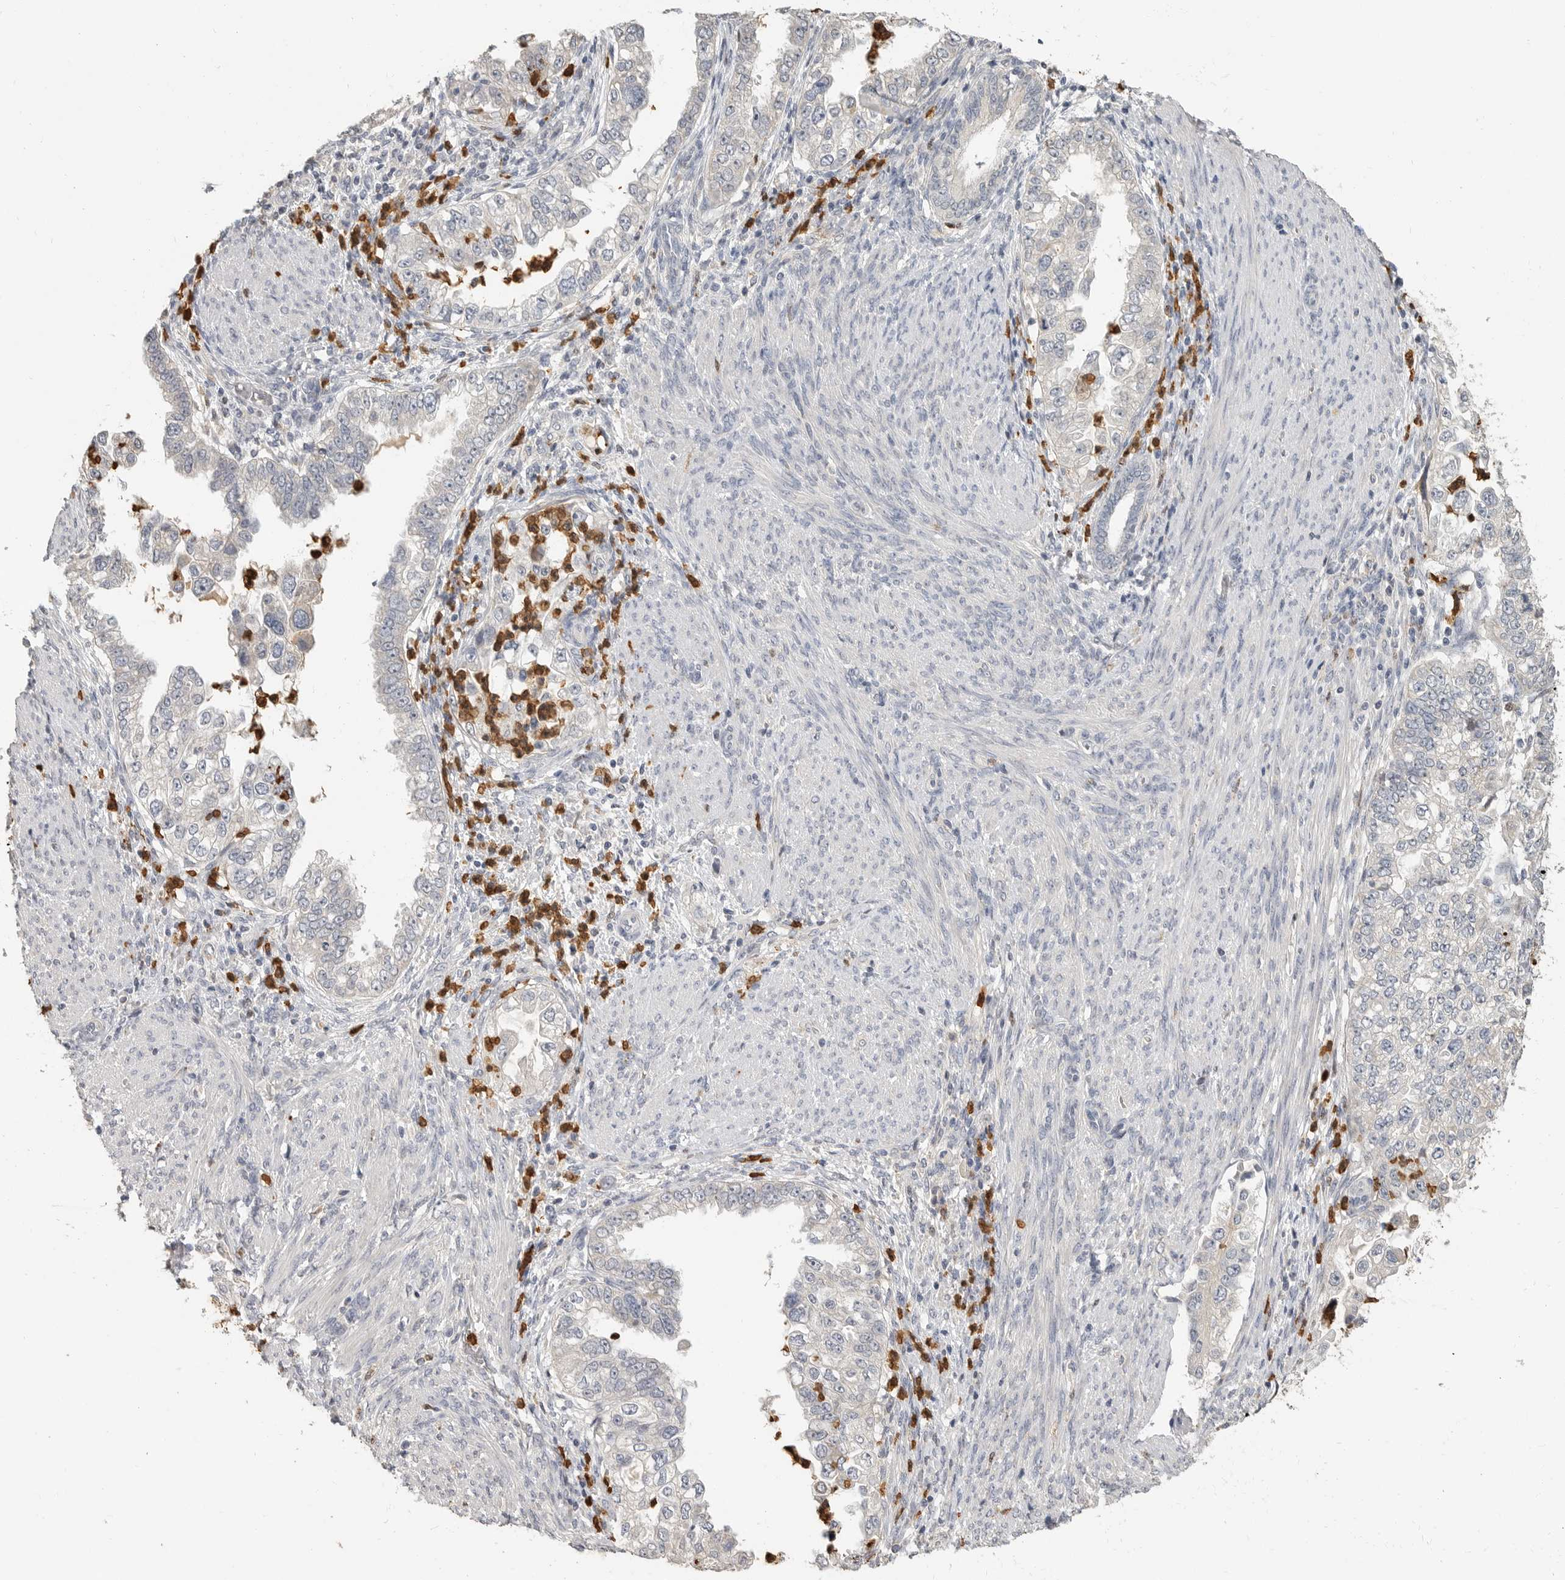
{"staining": {"intensity": "negative", "quantity": "none", "location": "none"}, "tissue": "endometrial cancer", "cell_type": "Tumor cells", "image_type": "cancer", "snomed": [{"axis": "morphology", "description": "Adenocarcinoma, NOS"}, {"axis": "topography", "description": "Endometrium"}], "caption": "Immunohistochemical staining of endometrial cancer (adenocarcinoma) displays no significant staining in tumor cells.", "gene": "LTBR", "patient": {"sex": "female", "age": 85}}